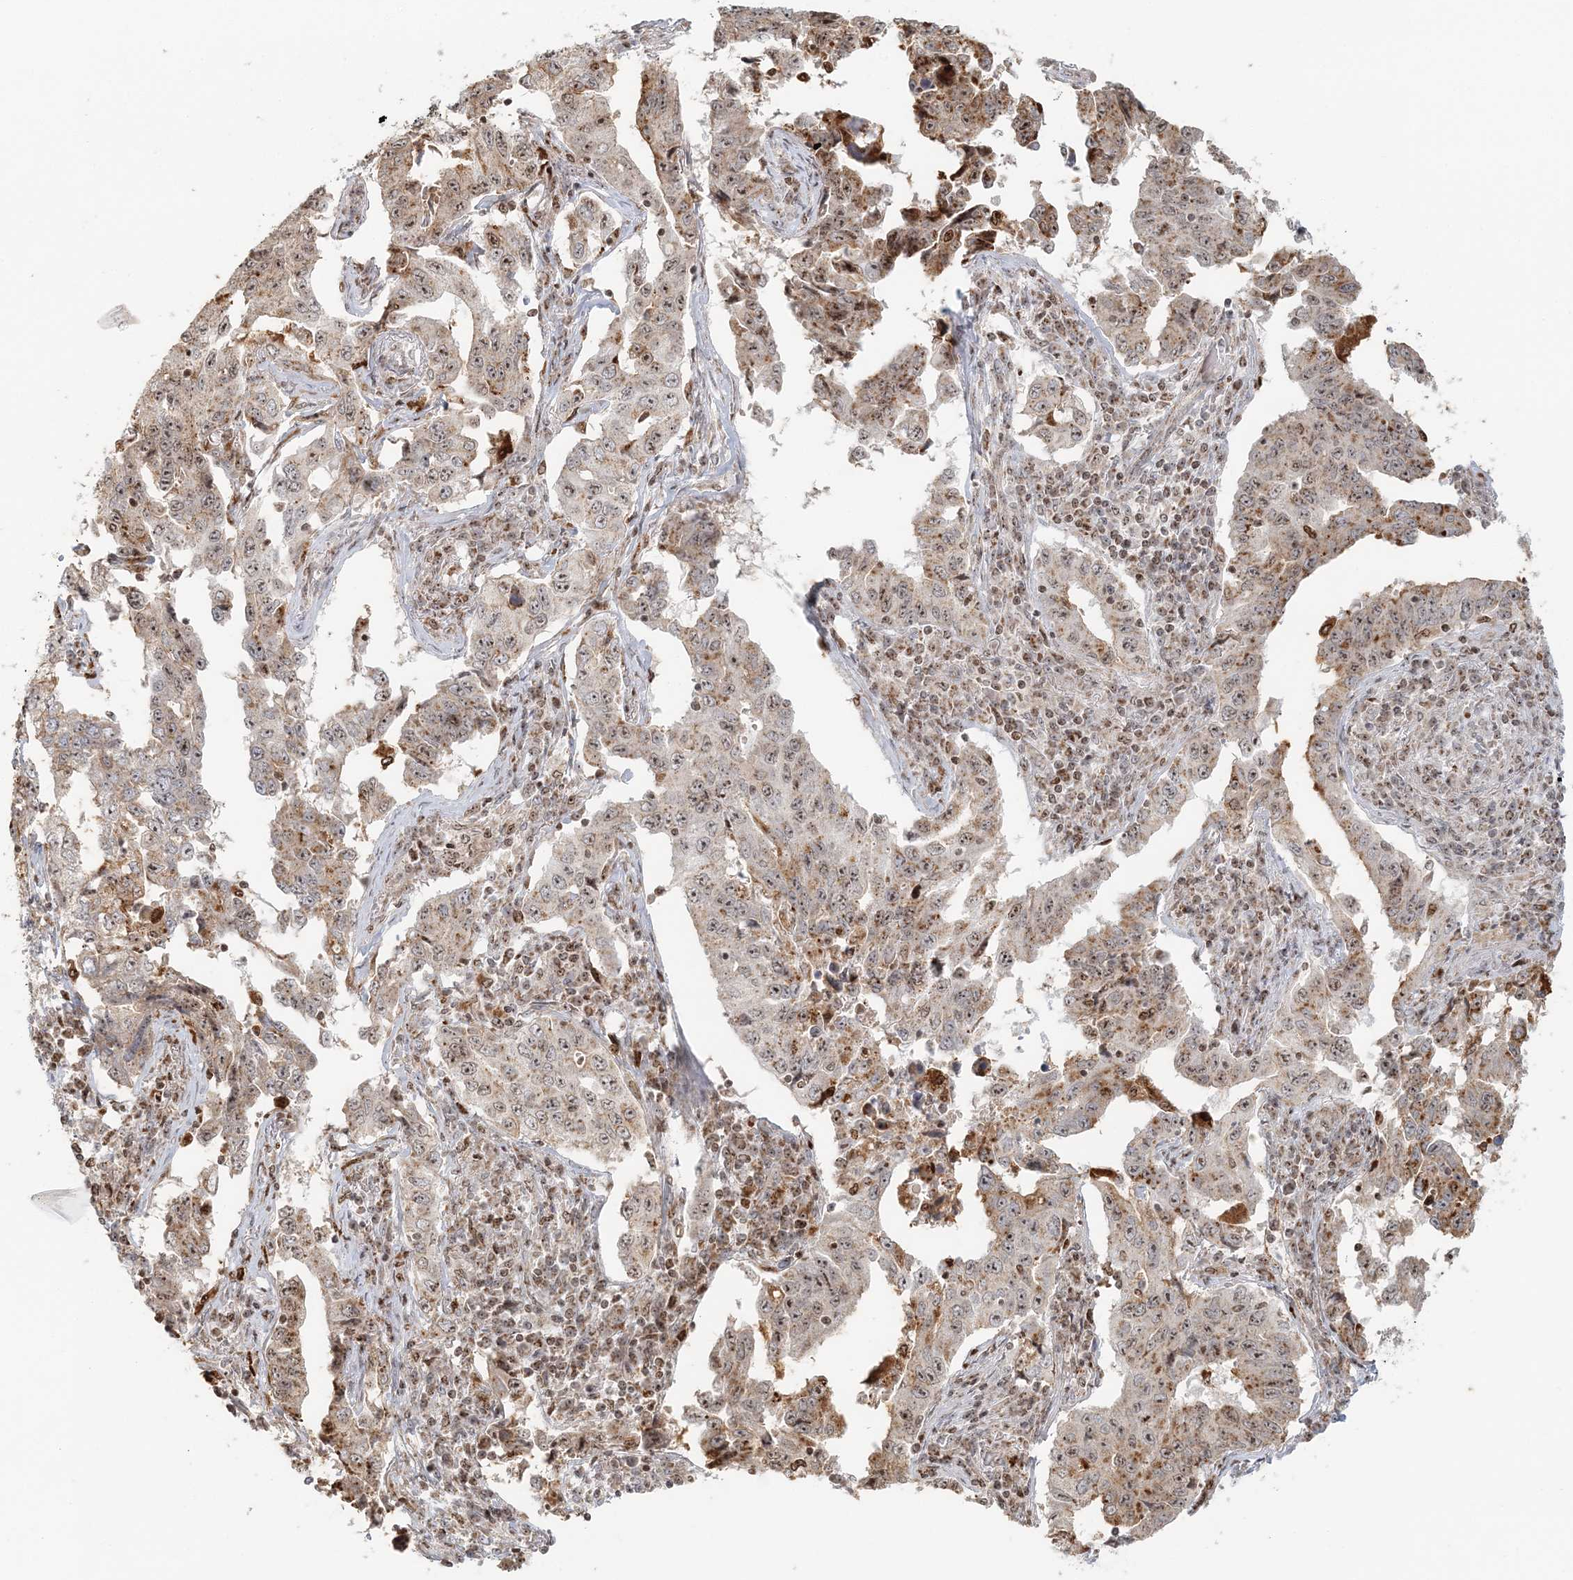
{"staining": {"intensity": "moderate", "quantity": ">75%", "location": "nuclear"}, "tissue": "lung cancer", "cell_type": "Tumor cells", "image_type": "cancer", "snomed": [{"axis": "morphology", "description": "Adenocarcinoma, NOS"}, {"axis": "topography", "description": "Lung"}], "caption": "Immunohistochemical staining of human lung adenocarcinoma shows medium levels of moderate nuclear expression in approximately >75% of tumor cells.", "gene": "UBE2F", "patient": {"sex": "female", "age": 51}}